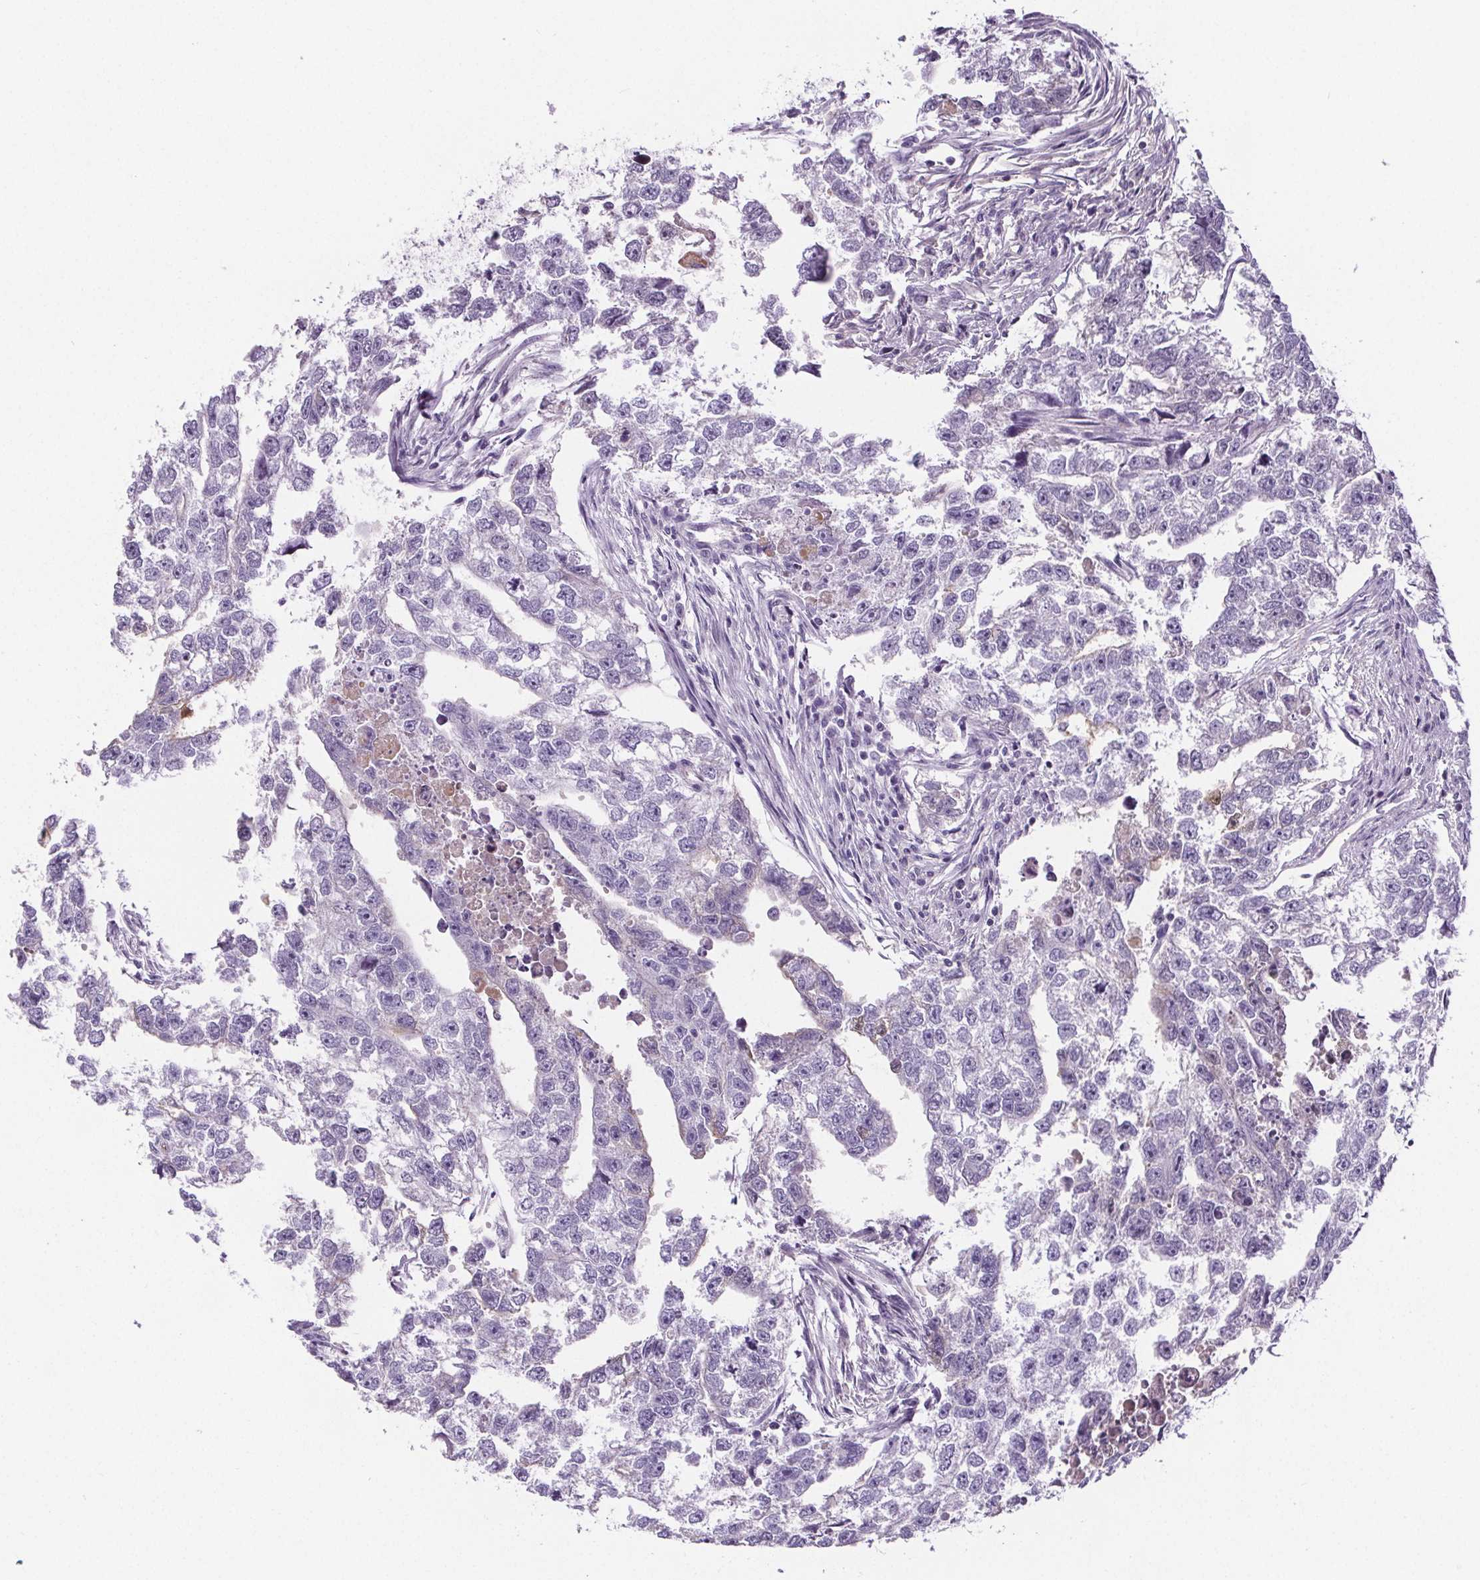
{"staining": {"intensity": "negative", "quantity": "none", "location": "none"}, "tissue": "testis cancer", "cell_type": "Tumor cells", "image_type": "cancer", "snomed": [{"axis": "morphology", "description": "Carcinoma, Embryonal, NOS"}, {"axis": "morphology", "description": "Teratoma, malignant, NOS"}, {"axis": "topography", "description": "Testis"}], "caption": "Immunohistochemistry (IHC) micrograph of human teratoma (malignant) (testis) stained for a protein (brown), which exhibits no expression in tumor cells.", "gene": "CD5L", "patient": {"sex": "male", "age": 44}}